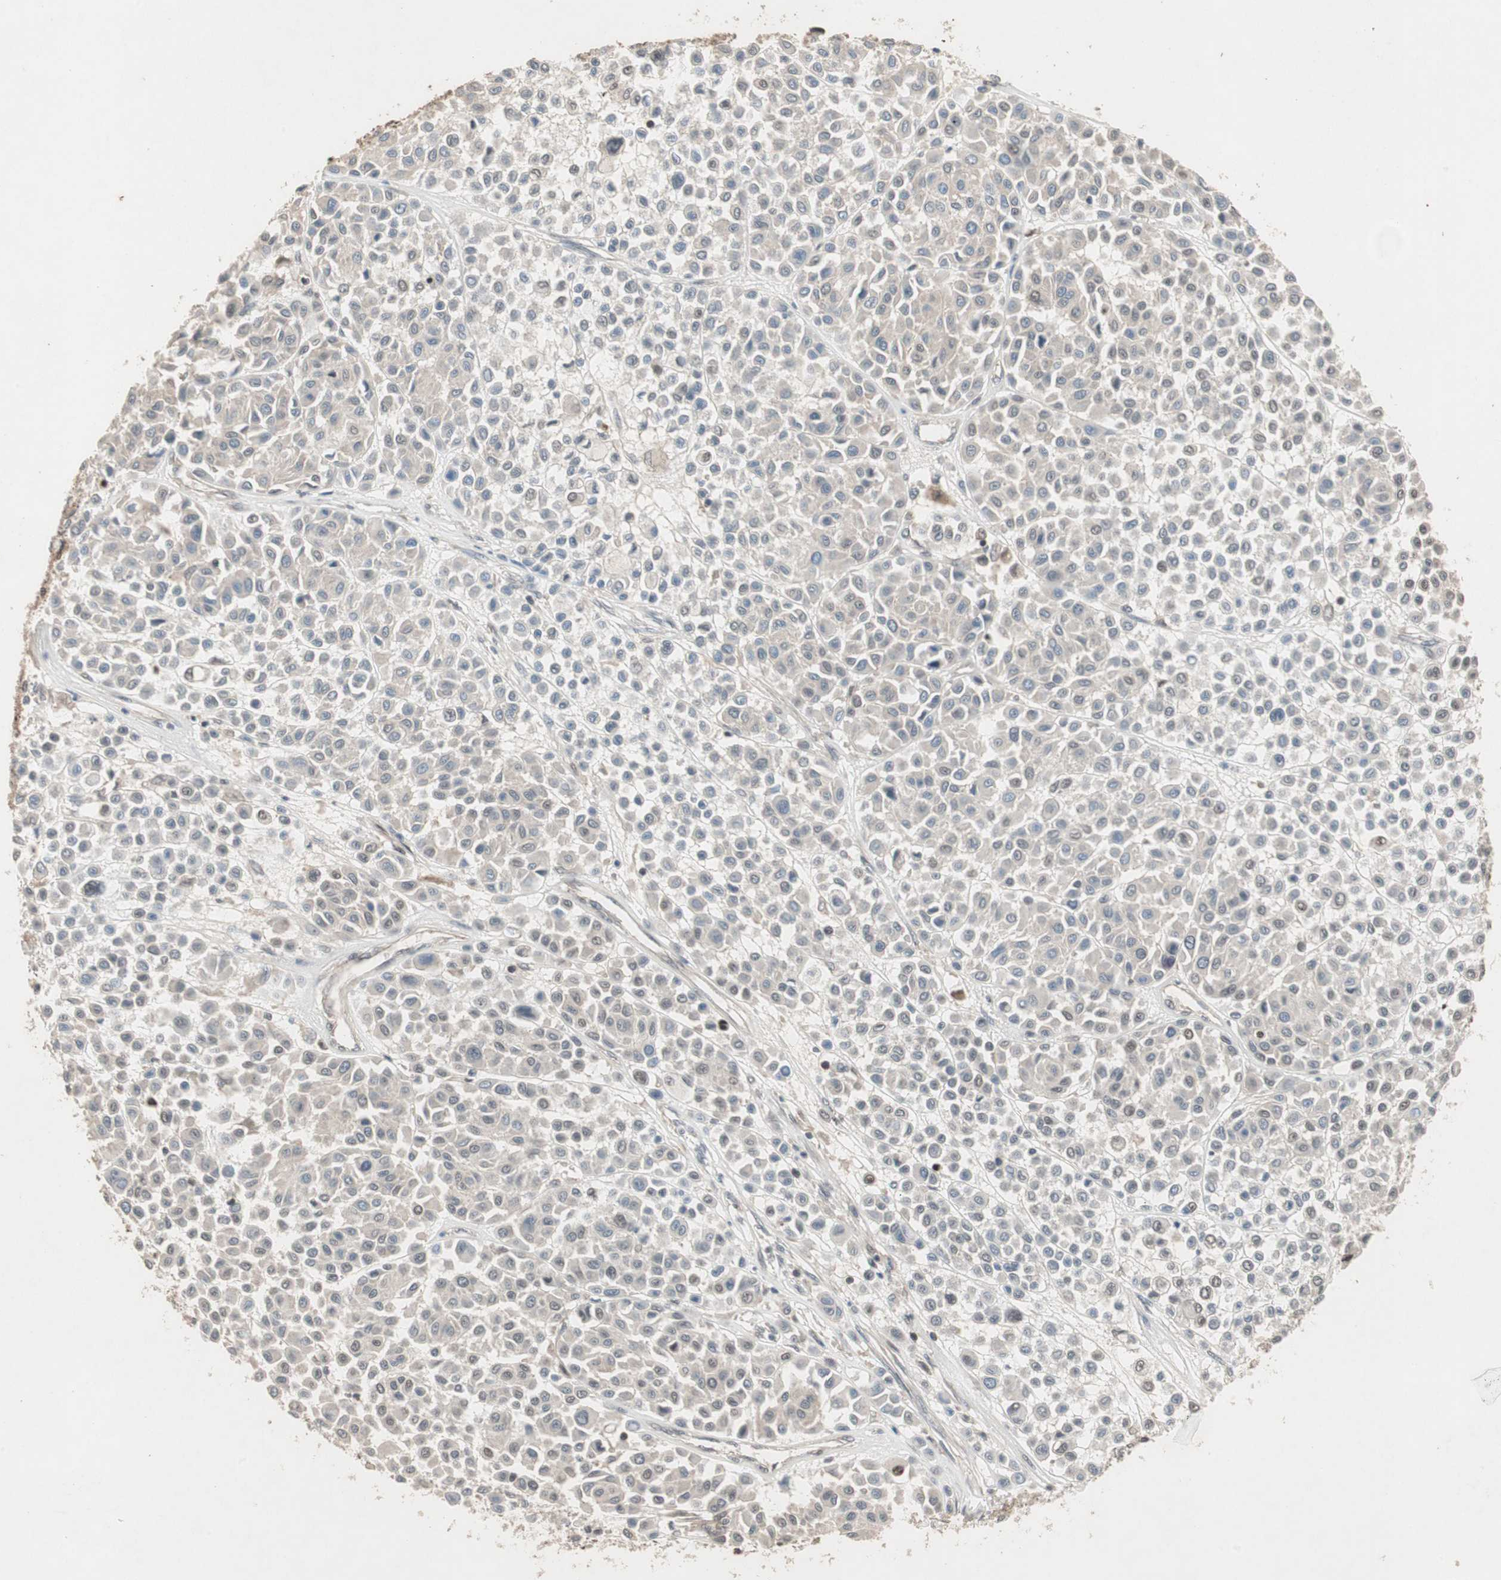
{"staining": {"intensity": "moderate", "quantity": "25%-75%", "location": "cytoplasmic/membranous,nuclear"}, "tissue": "melanoma", "cell_type": "Tumor cells", "image_type": "cancer", "snomed": [{"axis": "morphology", "description": "Malignant melanoma, Metastatic site"}, {"axis": "topography", "description": "Soft tissue"}], "caption": "Protein staining of melanoma tissue shows moderate cytoplasmic/membranous and nuclear expression in about 25%-75% of tumor cells. (brown staining indicates protein expression, while blue staining denotes nuclei).", "gene": "GART", "patient": {"sex": "male", "age": 41}}